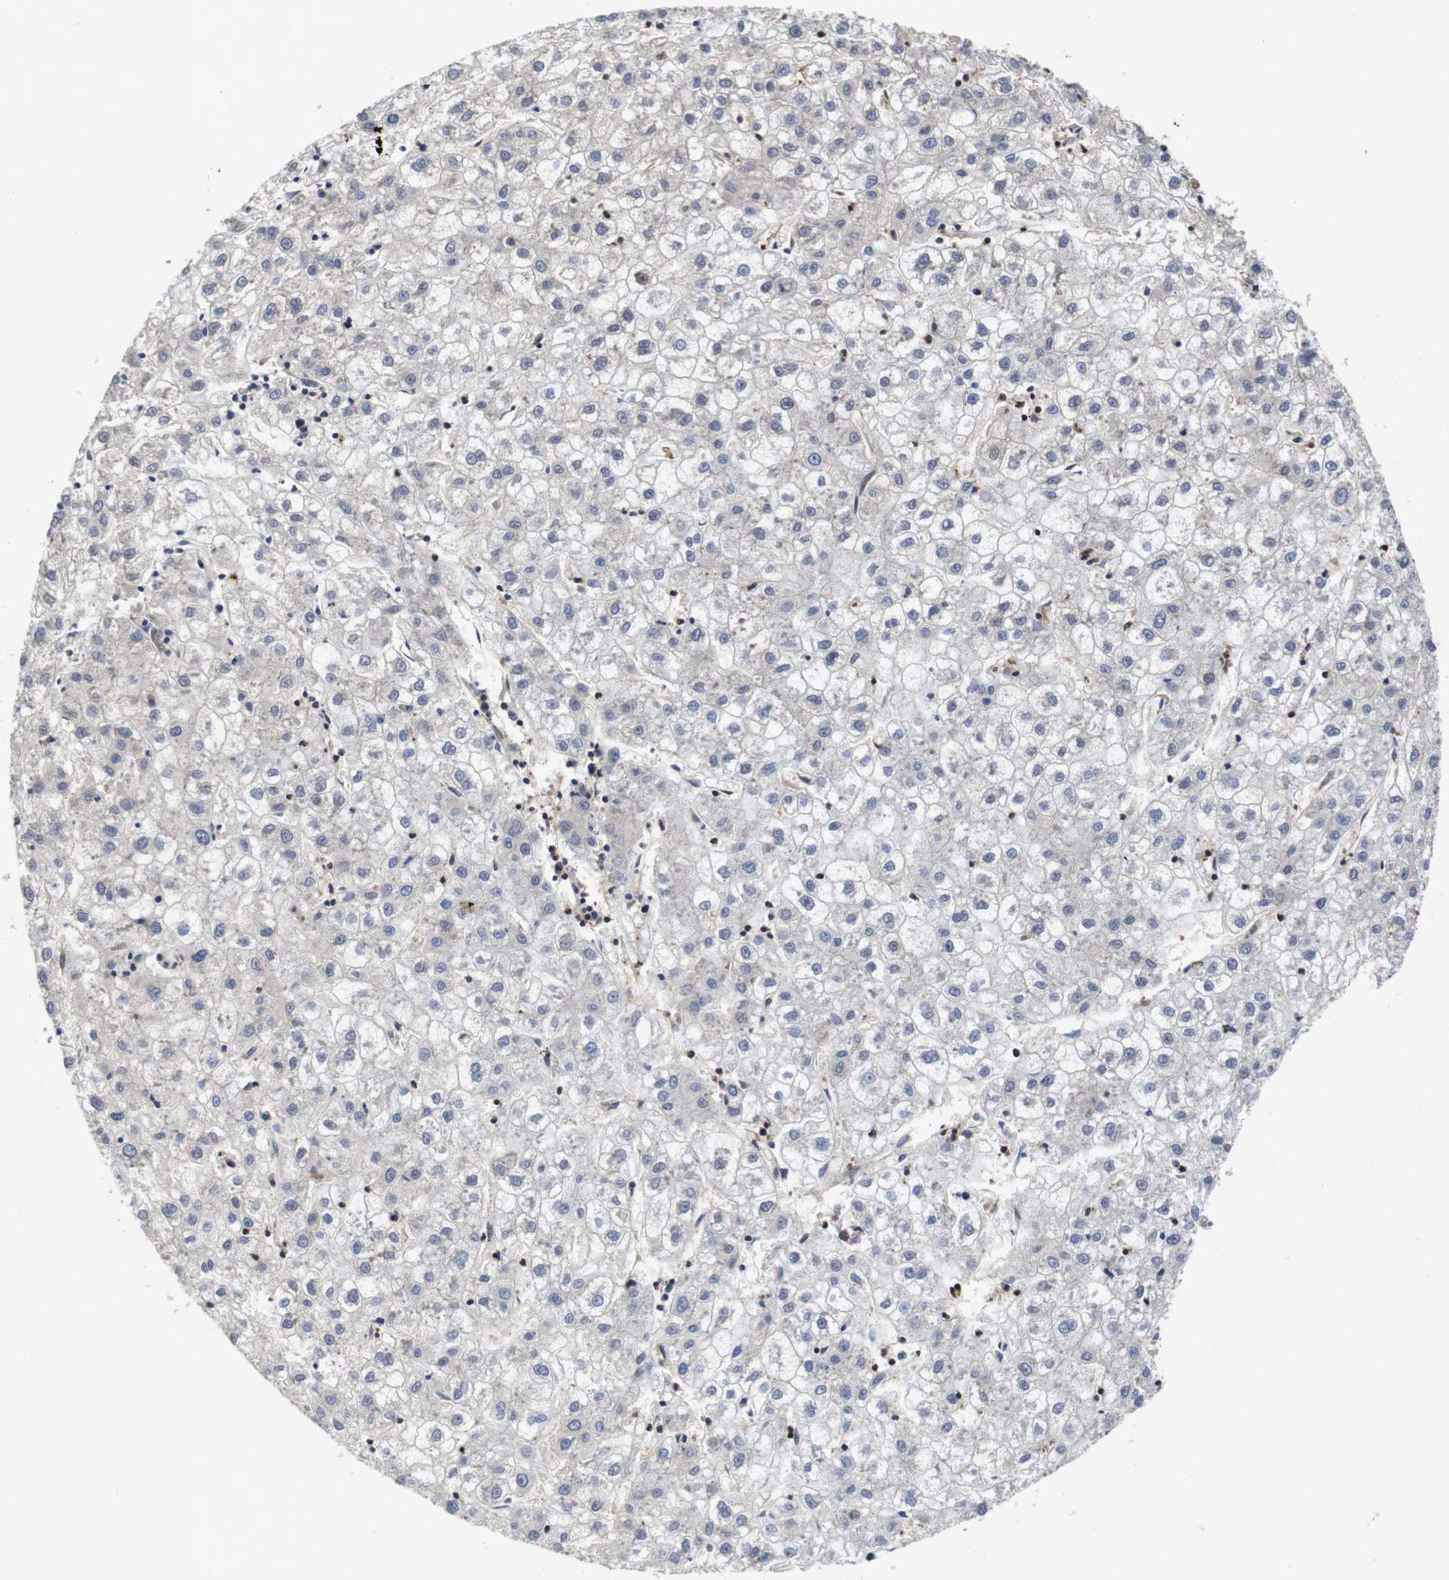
{"staining": {"intensity": "negative", "quantity": "none", "location": "none"}, "tissue": "liver cancer", "cell_type": "Tumor cells", "image_type": "cancer", "snomed": [{"axis": "morphology", "description": "Carcinoma, Hepatocellular, NOS"}, {"axis": "topography", "description": "Liver"}], "caption": "Immunohistochemical staining of human liver cancer (hepatocellular carcinoma) shows no significant positivity in tumor cells. Nuclei are stained in blue.", "gene": "SUMO3", "patient": {"sex": "male", "age": 72}}